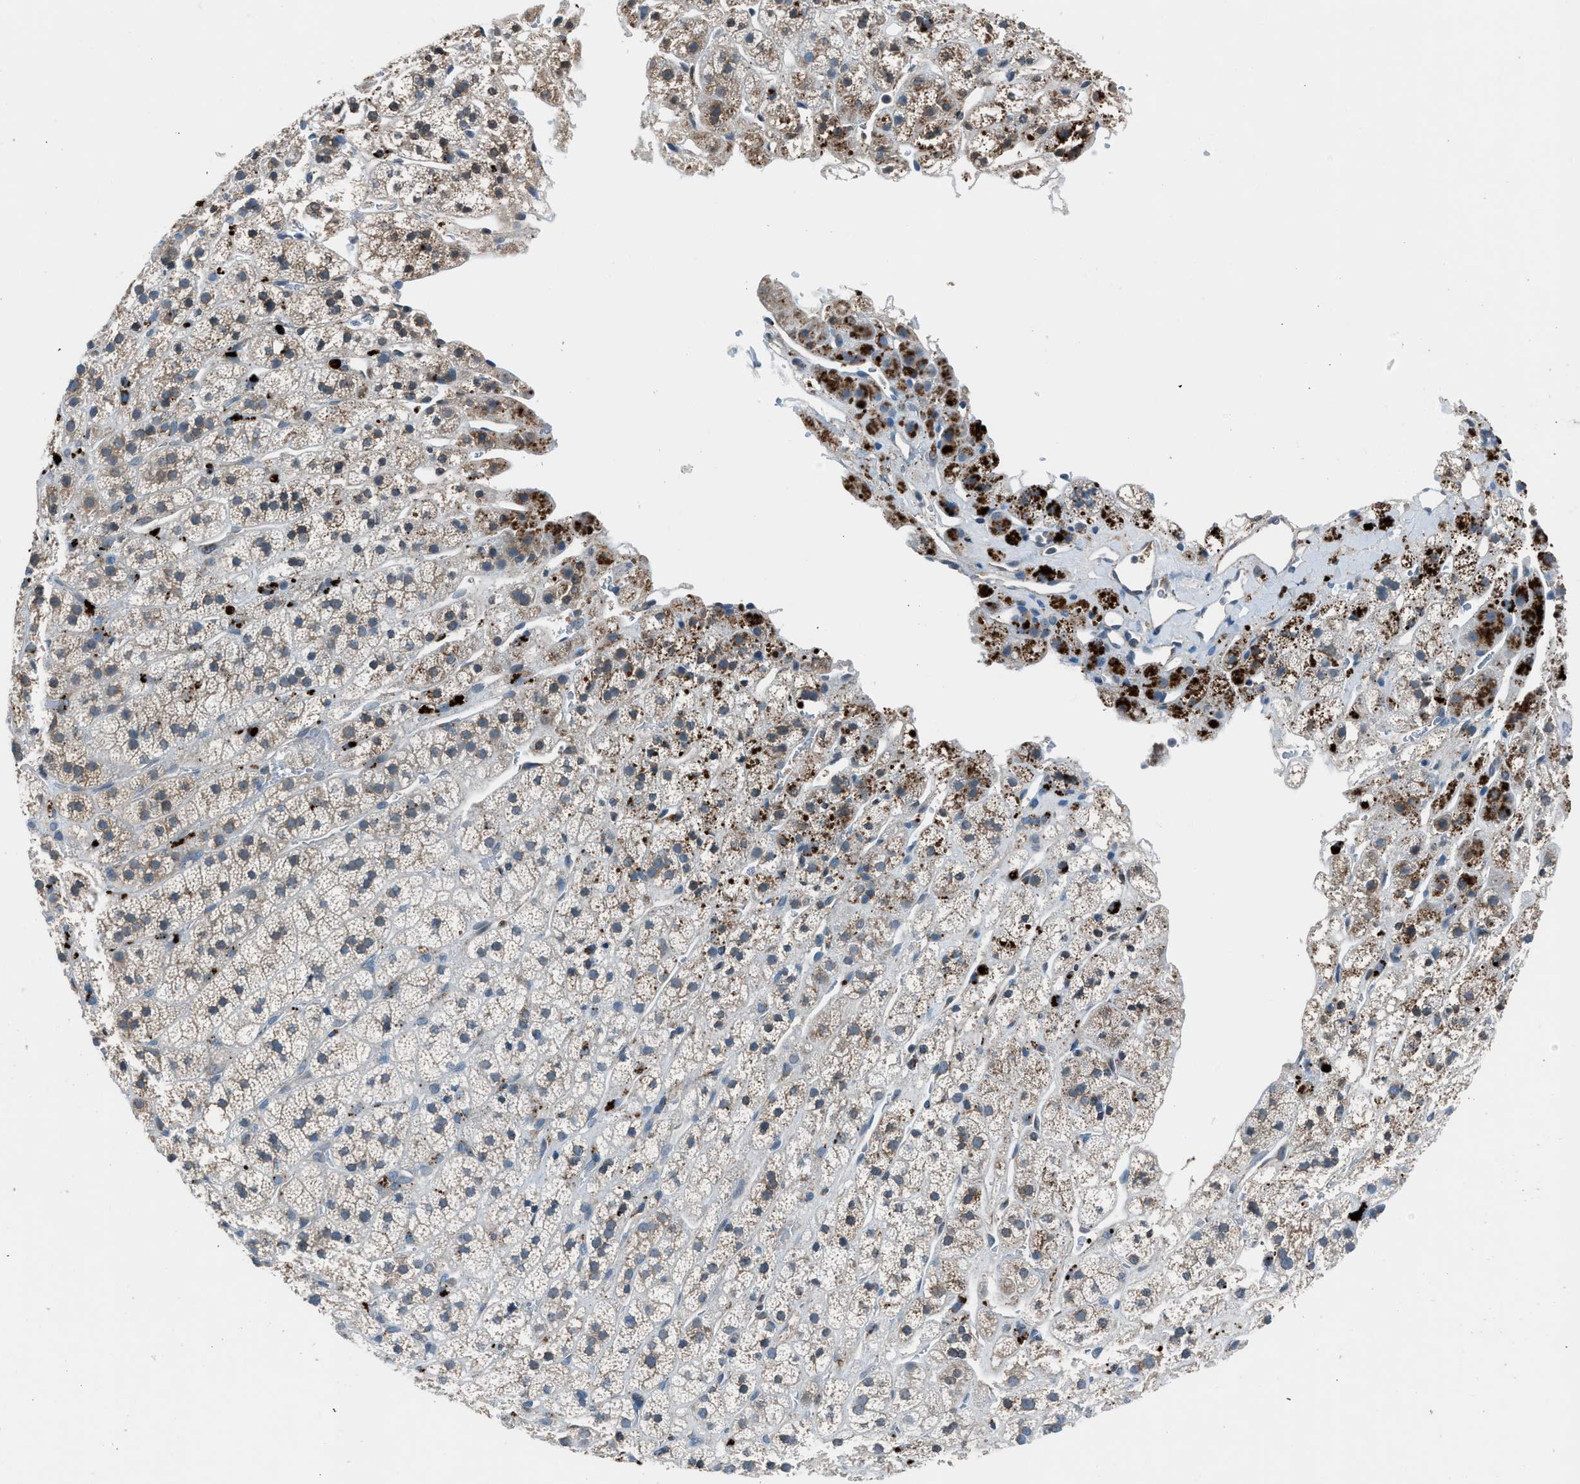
{"staining": {"intensity": "strong", "quantity": "<25%", "location": "cytoplasmic/membranous"}, "tissue": "adrenal gland", "cell_type": "Glandular cells", "image_type": "normal", "snomed": [{"axis": "morphology", "description": "Normal tissue, NOS"}, {"axis": "topography", "description": "Adrenal gland"}], "caption": "Protein expression analysis of unremarkable adrenal gland exhibits strong cytoplasmic/membranous positivity in approximately <25% of glandular cells. The staining was performed using DAB (3,3'-diaminobenzidine) to visualize the protein expression in brown, while the nuclei were stained in blue with hematoxylin (Magnification: 20x).", "gene": "LMBR1", "patient": {"sex": "male", "age": 56}}